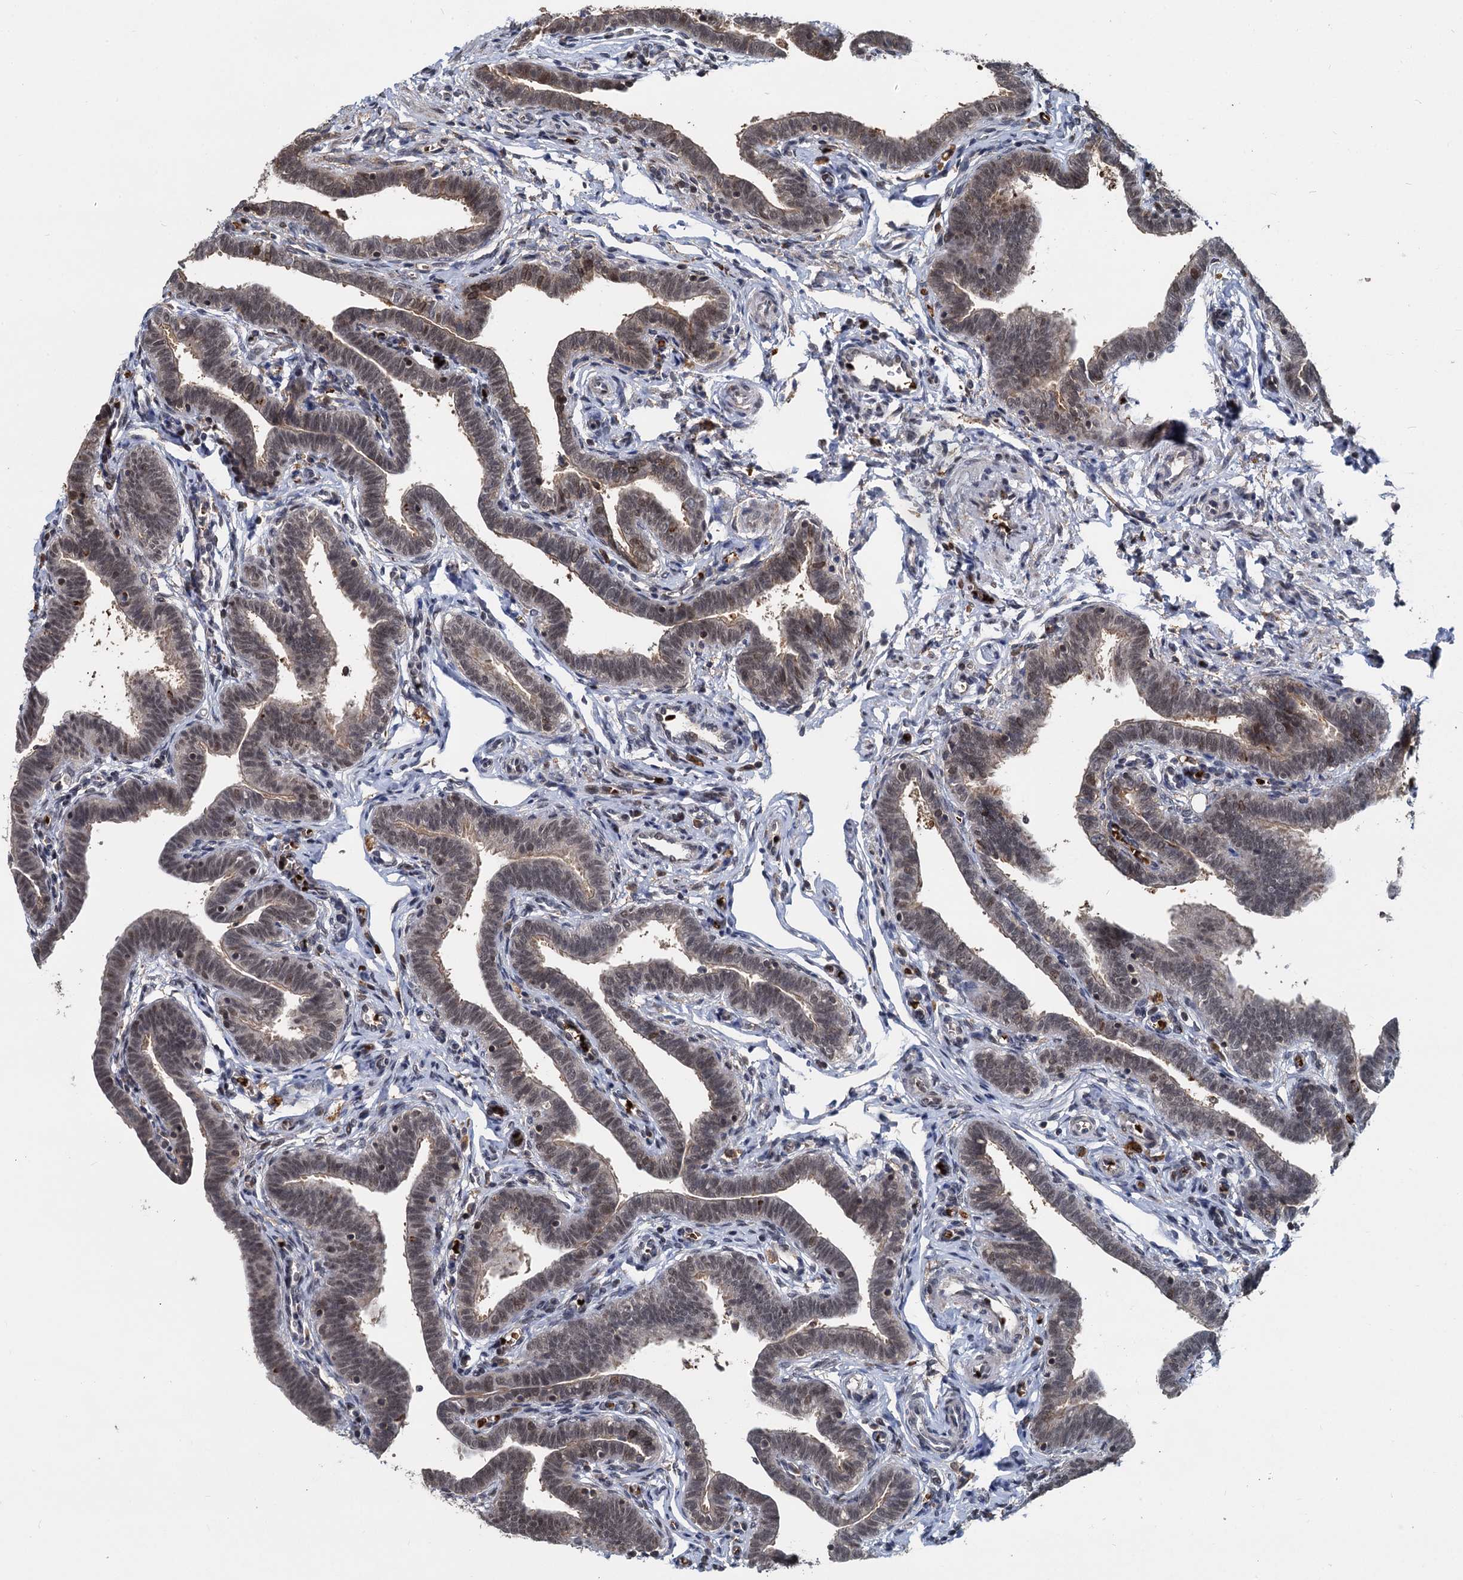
{"staining": {"intensity": "moderate", "quantity": ">75%", "location": "cytoplasmic/membranous,nuclear"}, "tissue": "fallopian tube", "cell_type": "Glandular cells", "image_type": "normal", "snomed": [{"axis": "morphology", "description": "Normal tissue, NOS"}, {"axis": "topography", "description": "Fallopian tube"}], "caption": "Protein staining of normal fallopian tube displays moderate cytoplasmic/membranous,nuclear expression in about >75% of glandular cells.", "gene": "FANCI", "patient": {"sex": "female", "age": 36}}